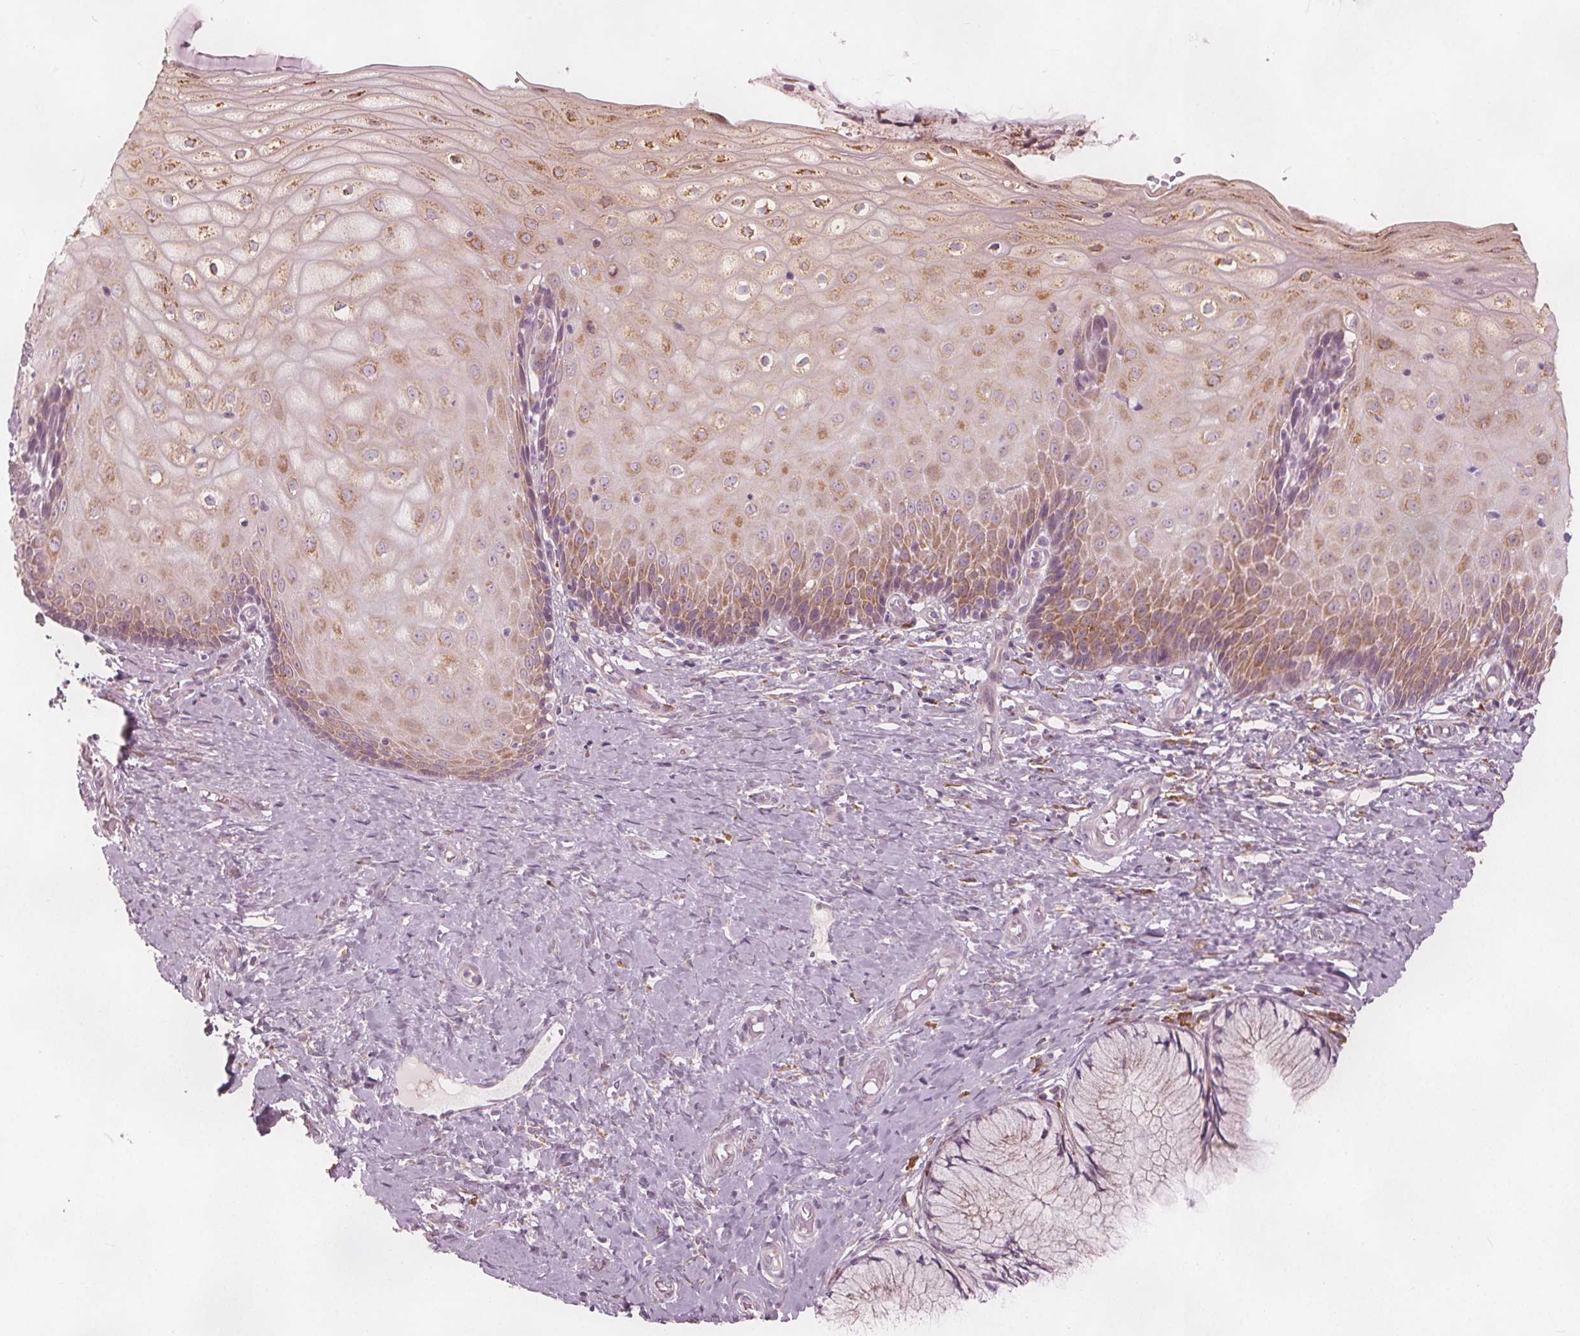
{"staining": {"intensity": "negative", "quantity": "none", "location": "none"}, "tissue": "cervix", "cell_type": "Glandular cells", "image_type": "normal", "snomed": [{"axis": "morphology", "description": "Normal tissue, NOS"}, {"axis": "topography", "description": "Cervix"}], "caption": "Cervix was stained to show a protein in brown. There is no significant expression in glandular cells. (Brightfield microscopy of DAB immunohistochemistry (IHC) at high magnification).", "gene": "BRSK1", "patient": {"sex": "female", "age": 37}}